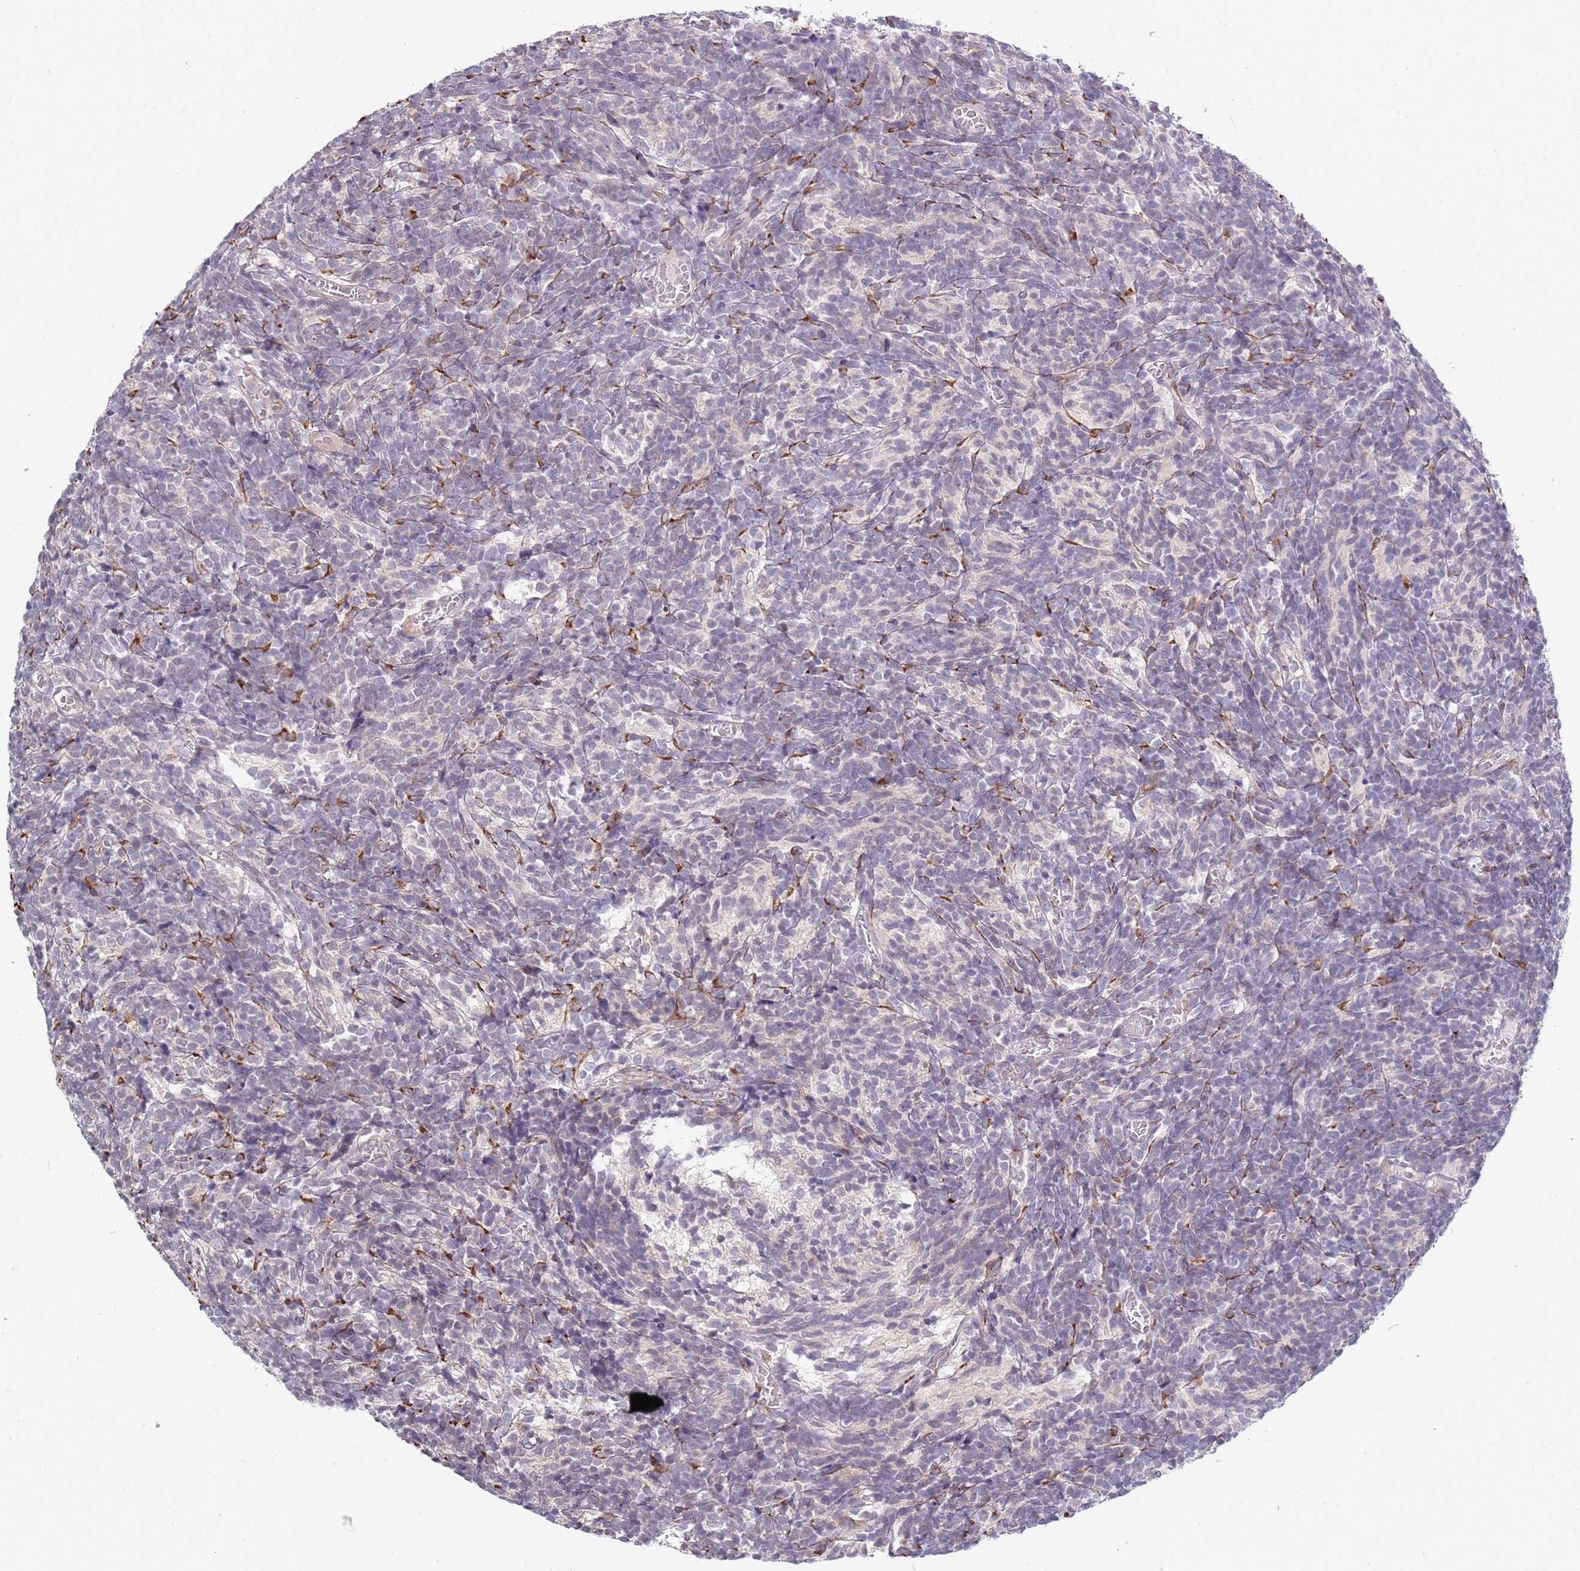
{"staining": {"intensity": "negative", "quantity": "none", "location": "none"}, "tissue": "glioma", "cell_type": "Tumor cells", "image_type": "cancer", "snomed": [{"axis": "morphology", "description": "Glioma, malignant, Low grade"}, {"axis": "topography", "description": "Brain"}], "caption": "High power microscopy micrograph of an immunohistochemistry (IHC) micrograph of malignant low-grade glioma, revealing no significant positivity in tumor cells.", "gene": "VRK2", "patient": {"sex": "female", "age": 1}}